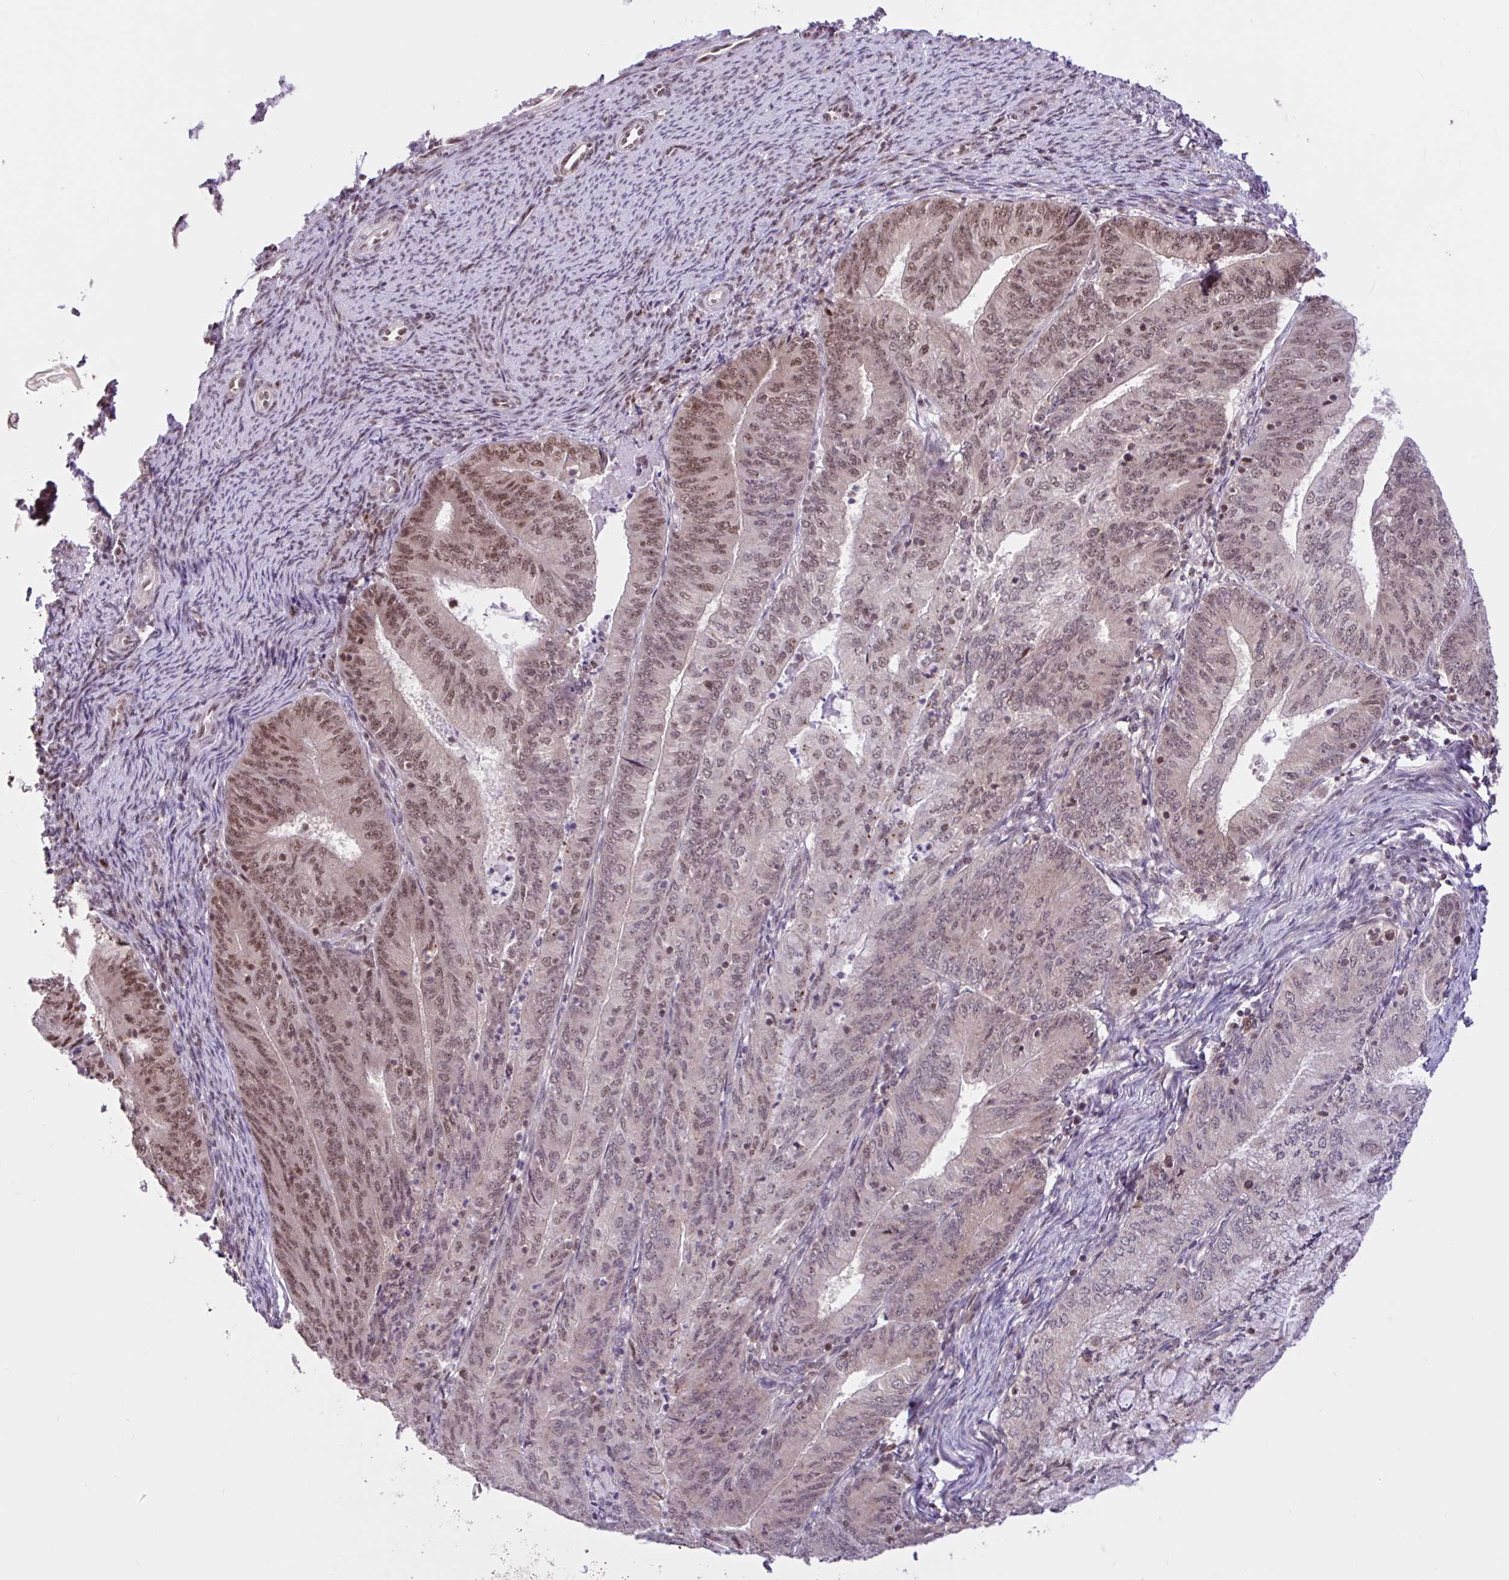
{"staining": {"intensity": "weak", "quantity": "25%-75%", "location": "nuclear"}, "tissue": "endometrial cancer", "cell_type": "Tumor cells", "image_type": "cancer", "snomed": [{"axis": "morphology", "description": "Adenocarcinoma, NOS"}, {"axis": "topography", "description": "Endometrium"}], "caption": "The photomicrograph shows immunohistochemical staining of endometrial cancer (adenocarcinoma). There is weak nuclear positivity is identified in approximately 25%-75% of tumor cells.", "gene": "CCDC12", "patient": {"sex": "female", "age": 57}}